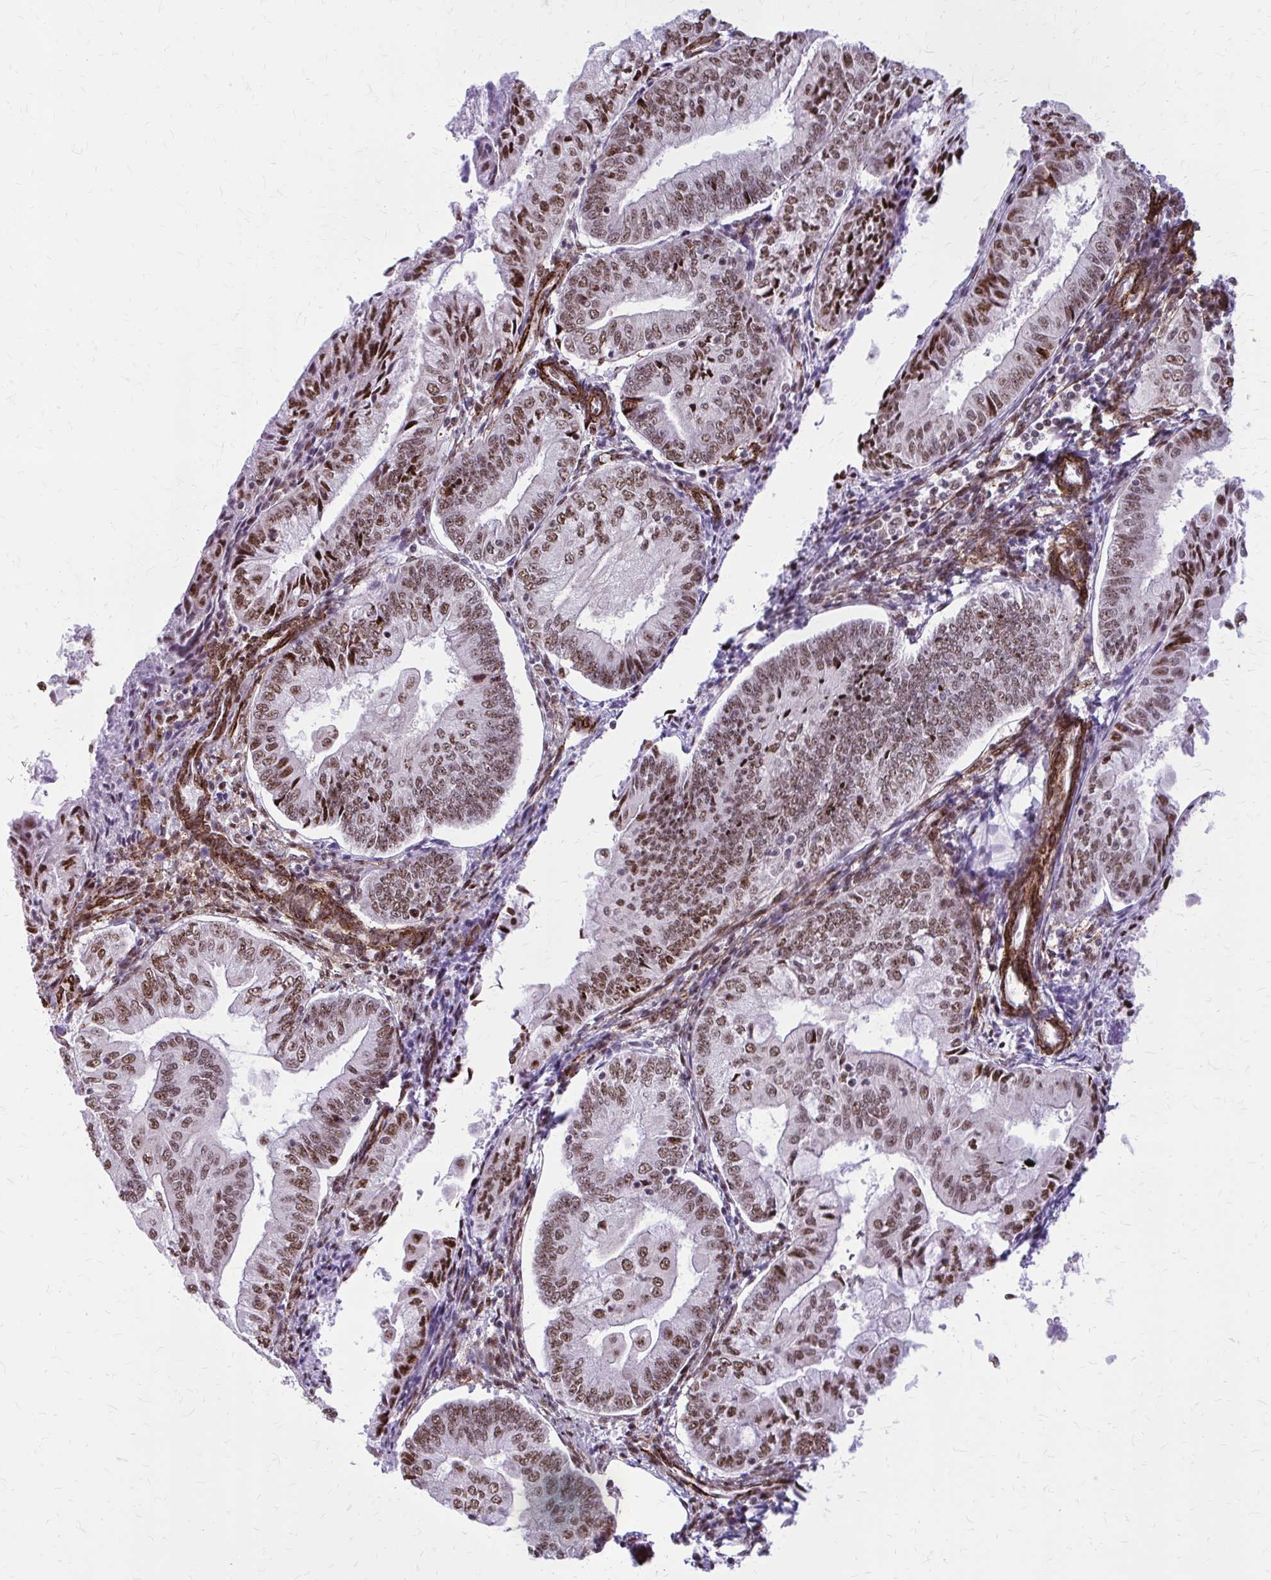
{"staining": {"intensity": "moderate", "quantity": ">75%", "location": "nuclear"}, "tissue": "endometrial cancer", "cell_type": "Tumor cells", "image_type": "cancer", "snomed": [{"axis": "morphology", "description": "Adenocarcinoma, NOS"}, {"axis": "topography", "description": "Endometrium"}], "caption": "High-magnification brightfield microscopy of endometrial cancer (adenocarcinoma) stained with DAB (brown) and counterstained with hematoxylin (blue). tumor cells exhibit moderate nuclear staining is appreciated in about>75% of cells.", "gene": "NRBF2", "patient": {"sex": "female", "age": 55}}